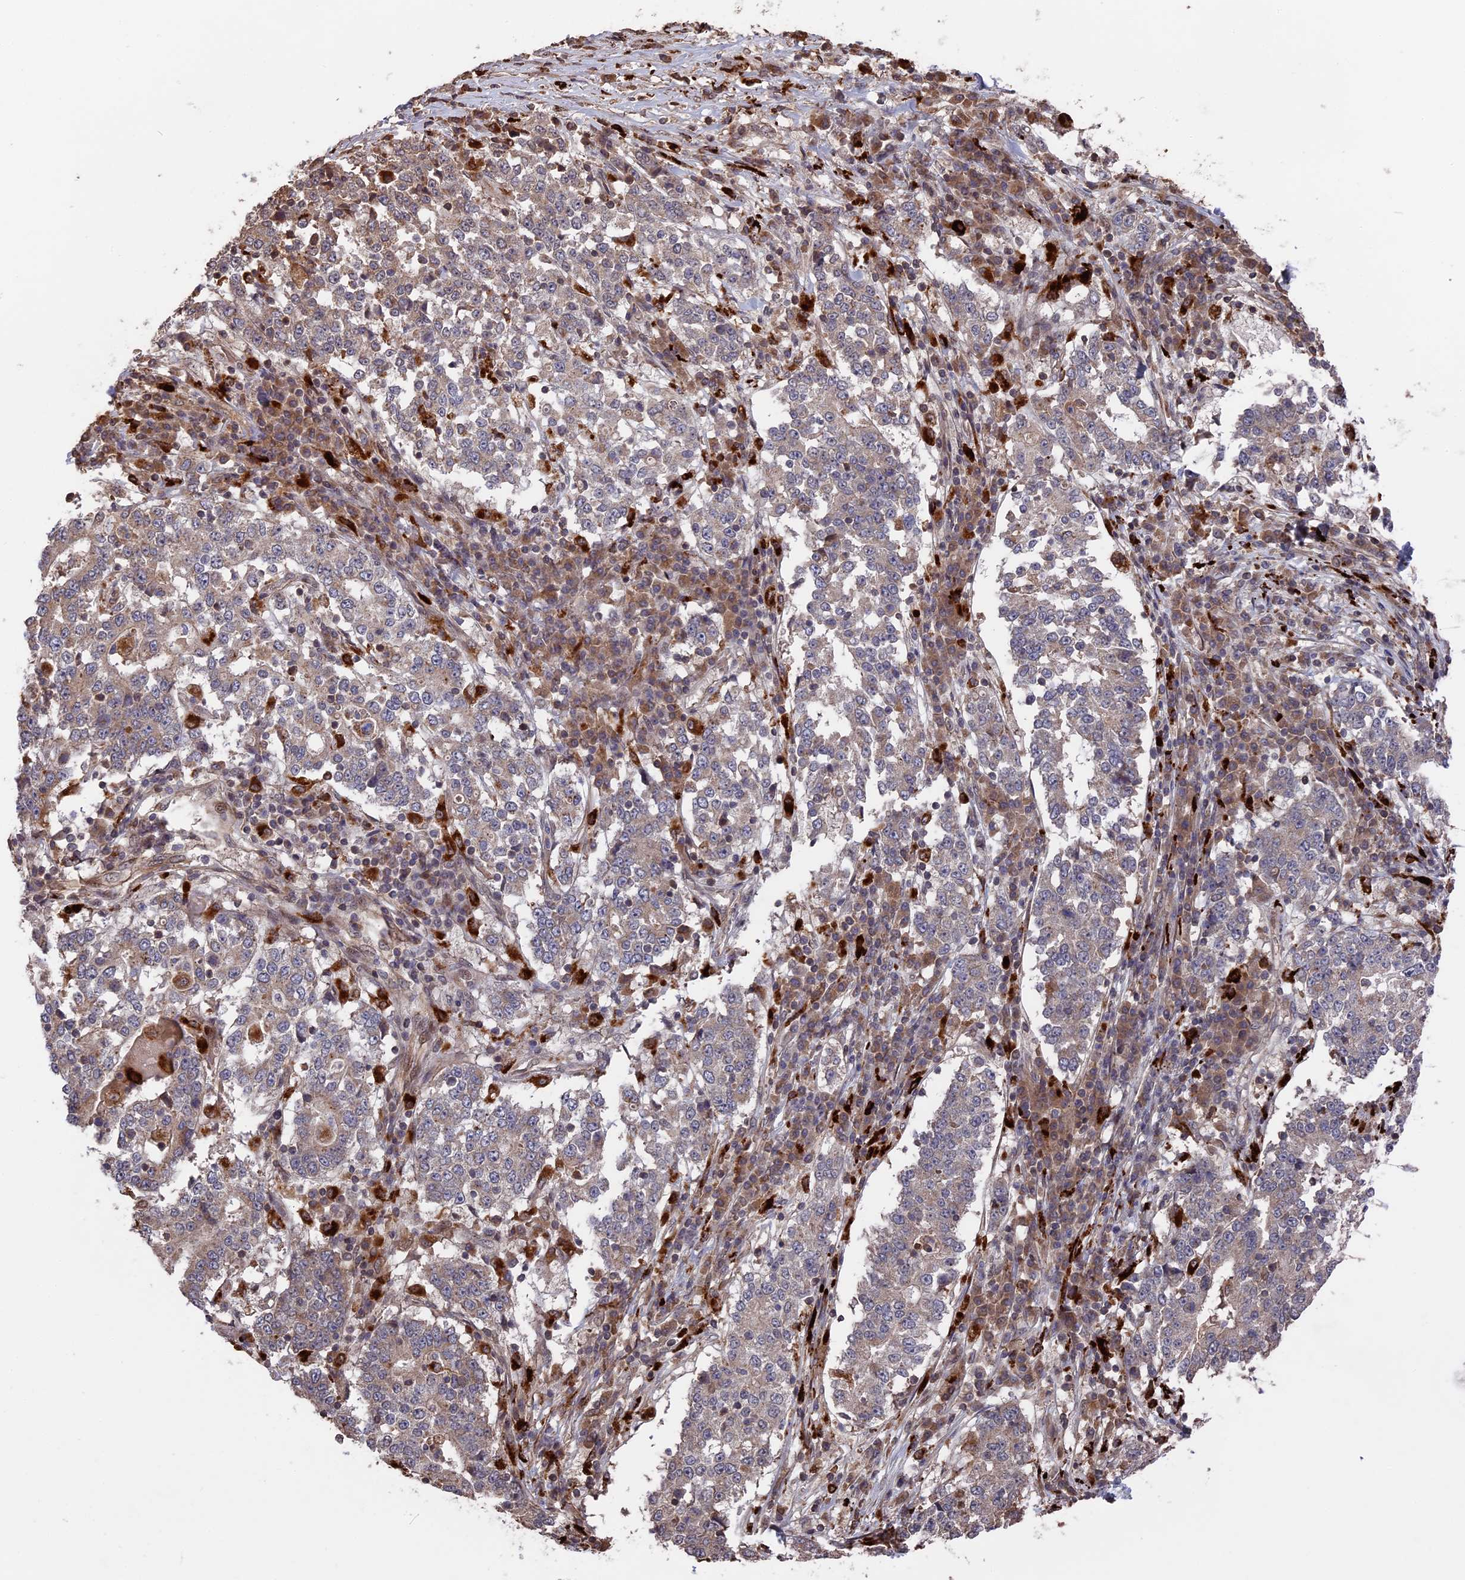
{"staining": {"intensity": "weak", "quantity": "<25%", "location": "cytoplasmic/membranous"}, "tissue": "stomach cancer", "cell_type": "Tumor cells", "image_type": "cancer", "snomed": [{"axis": "morphology", "description": "Adenocarcinoma, NOS"}, {"axis": "topography", "description": "Stomach"}], "caption": "Adenocarcinoma (stomach) stained for a protein using IHC exhibits no staining tumor cells.", "gene": "TELO2", "patient": {"sex": "male", "age": 59}}